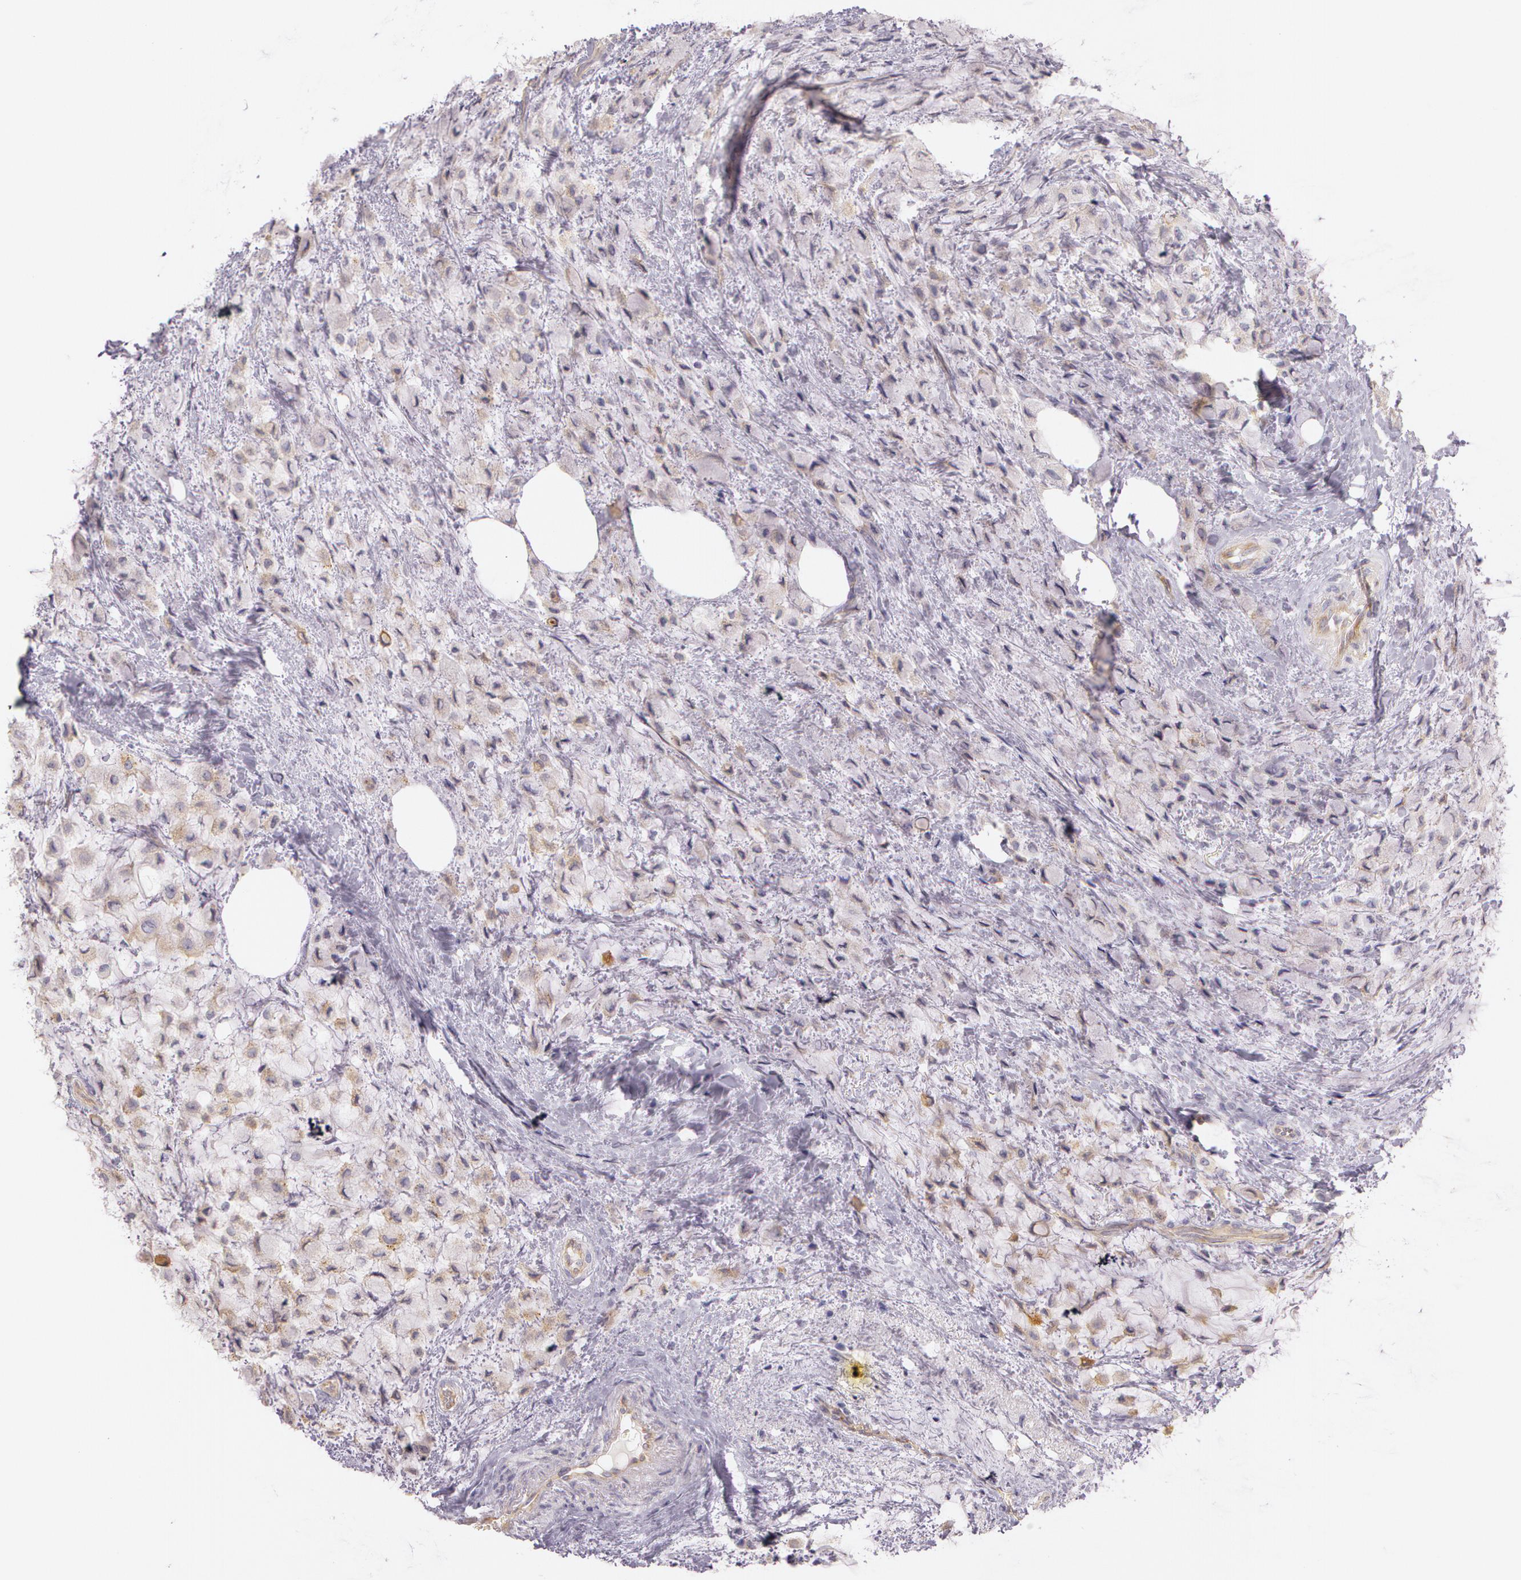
{"staining": {"intensity": "weak", "quantity": ">75%", "location": "cytoplasmic/membranous"}, "tissue": "breast cancer", "cell_type": "Tumor cells", "image_type": "cancer", "snomed": [{"axis": "morphology", "description": "Lobular carcinoma"}, {"axis": "topography", "description": "Breast"}], "caption": "Human breast lobular carcinoma stained with a brown dye shows weak cytoplasmic/membranous positive expression in approximately >75% of tumor cells.", "gene": "APP", "patient": {"sex": "female", "age": 85}}